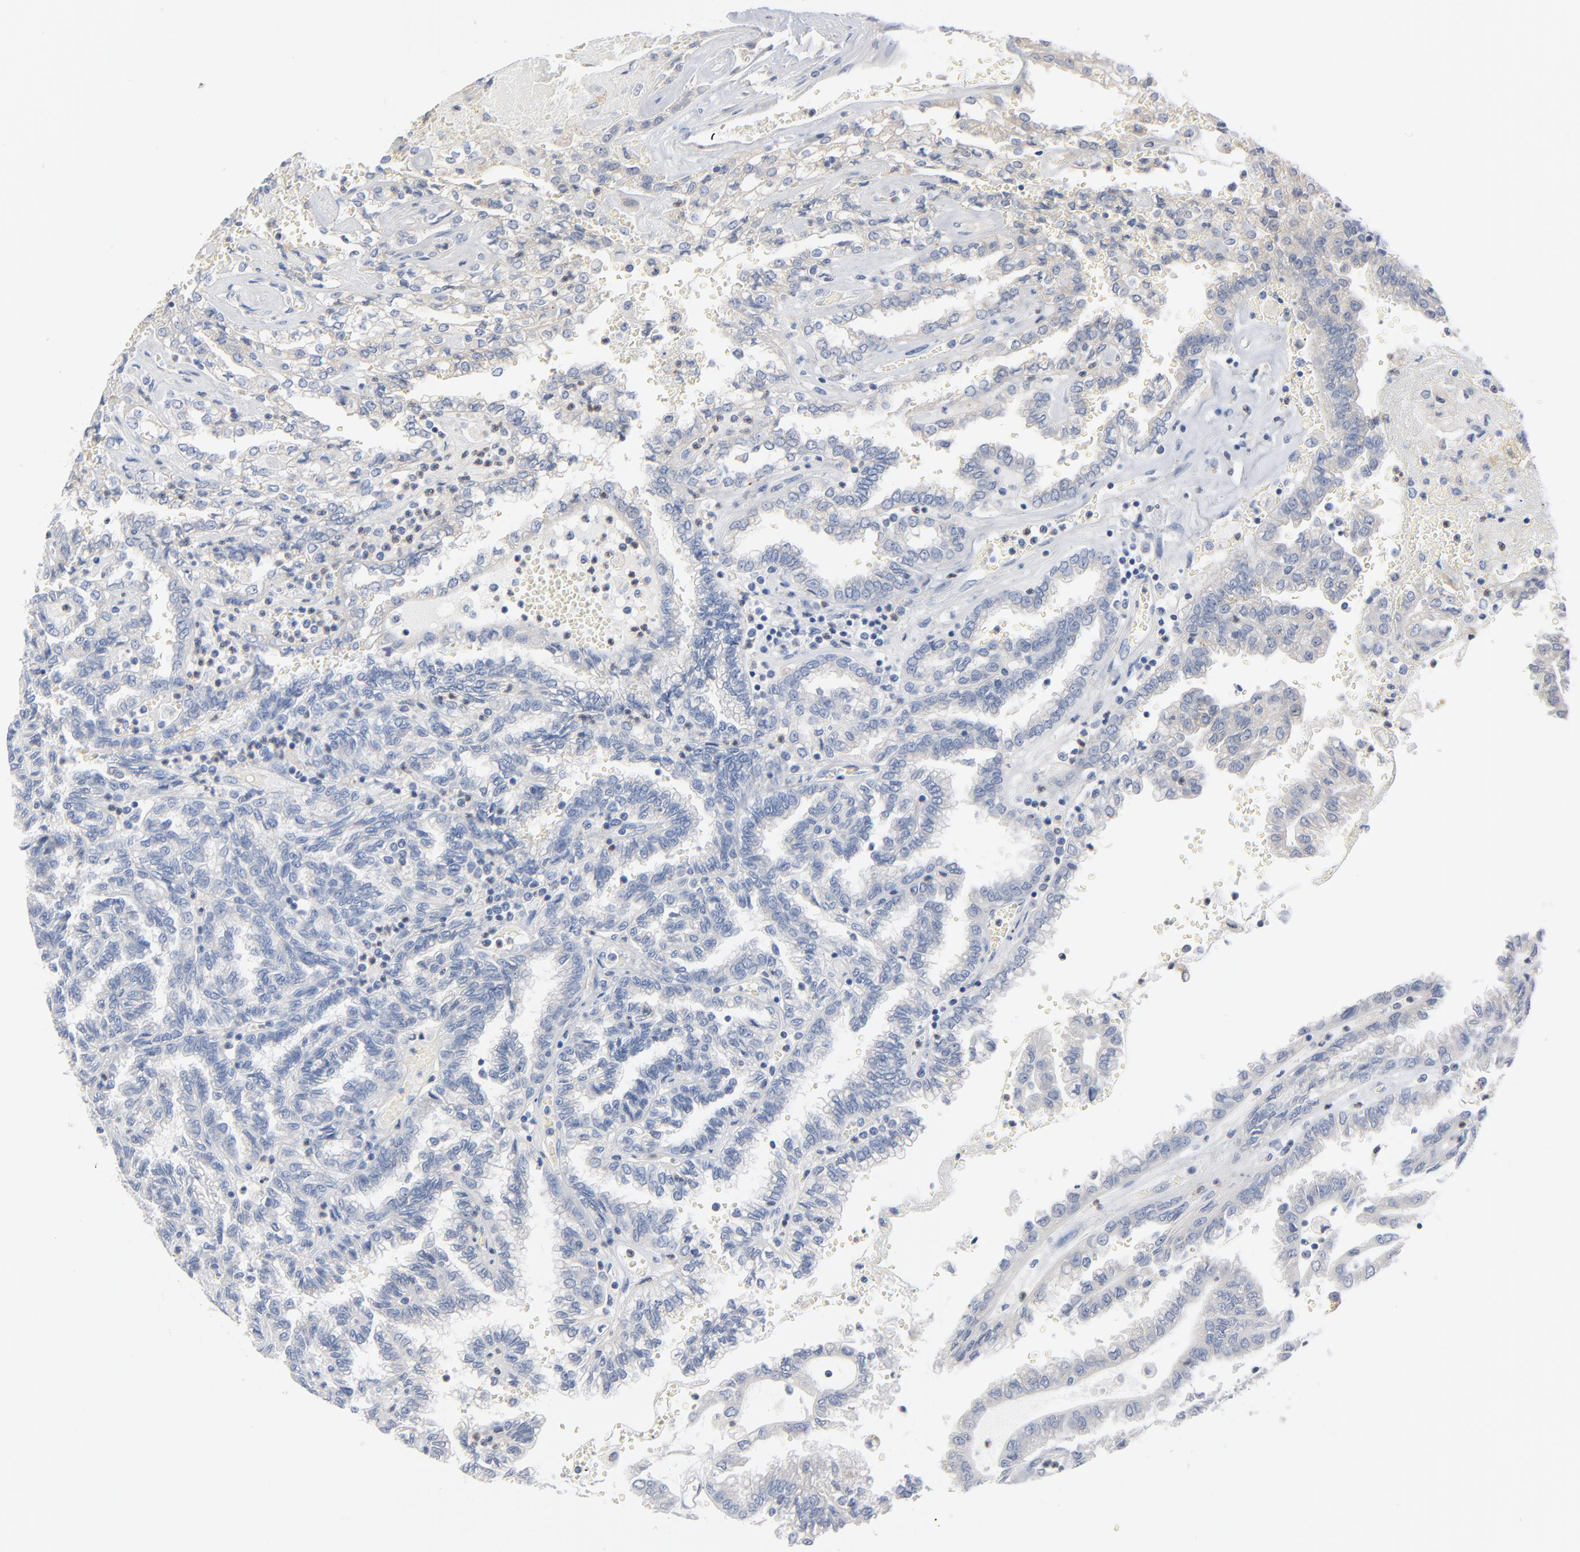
{"staining": {"intensity": "negative", "quantity": "none", "location": "none"}, "tissue": "renal cancer", "cell_type": "Tumor cells", "image_type": "cancer", "snomed": [{"axis": "morphology", "description": "Inflammation, NOS"}, {"axis": "morphology", "description": "Adenocarcinoma, NOS"}, {"axis": "topography", "description": "Kidney"}], "caption": "This photomicrograph is of adenocarcinoma (renal) stained with immunohistochemistry to label a protein in brown with the nuclei are counter-stained blue. There is no positivity in tumor cells.", "gene": "IFT43", "patient": {"sex": "male", "age": 68}}